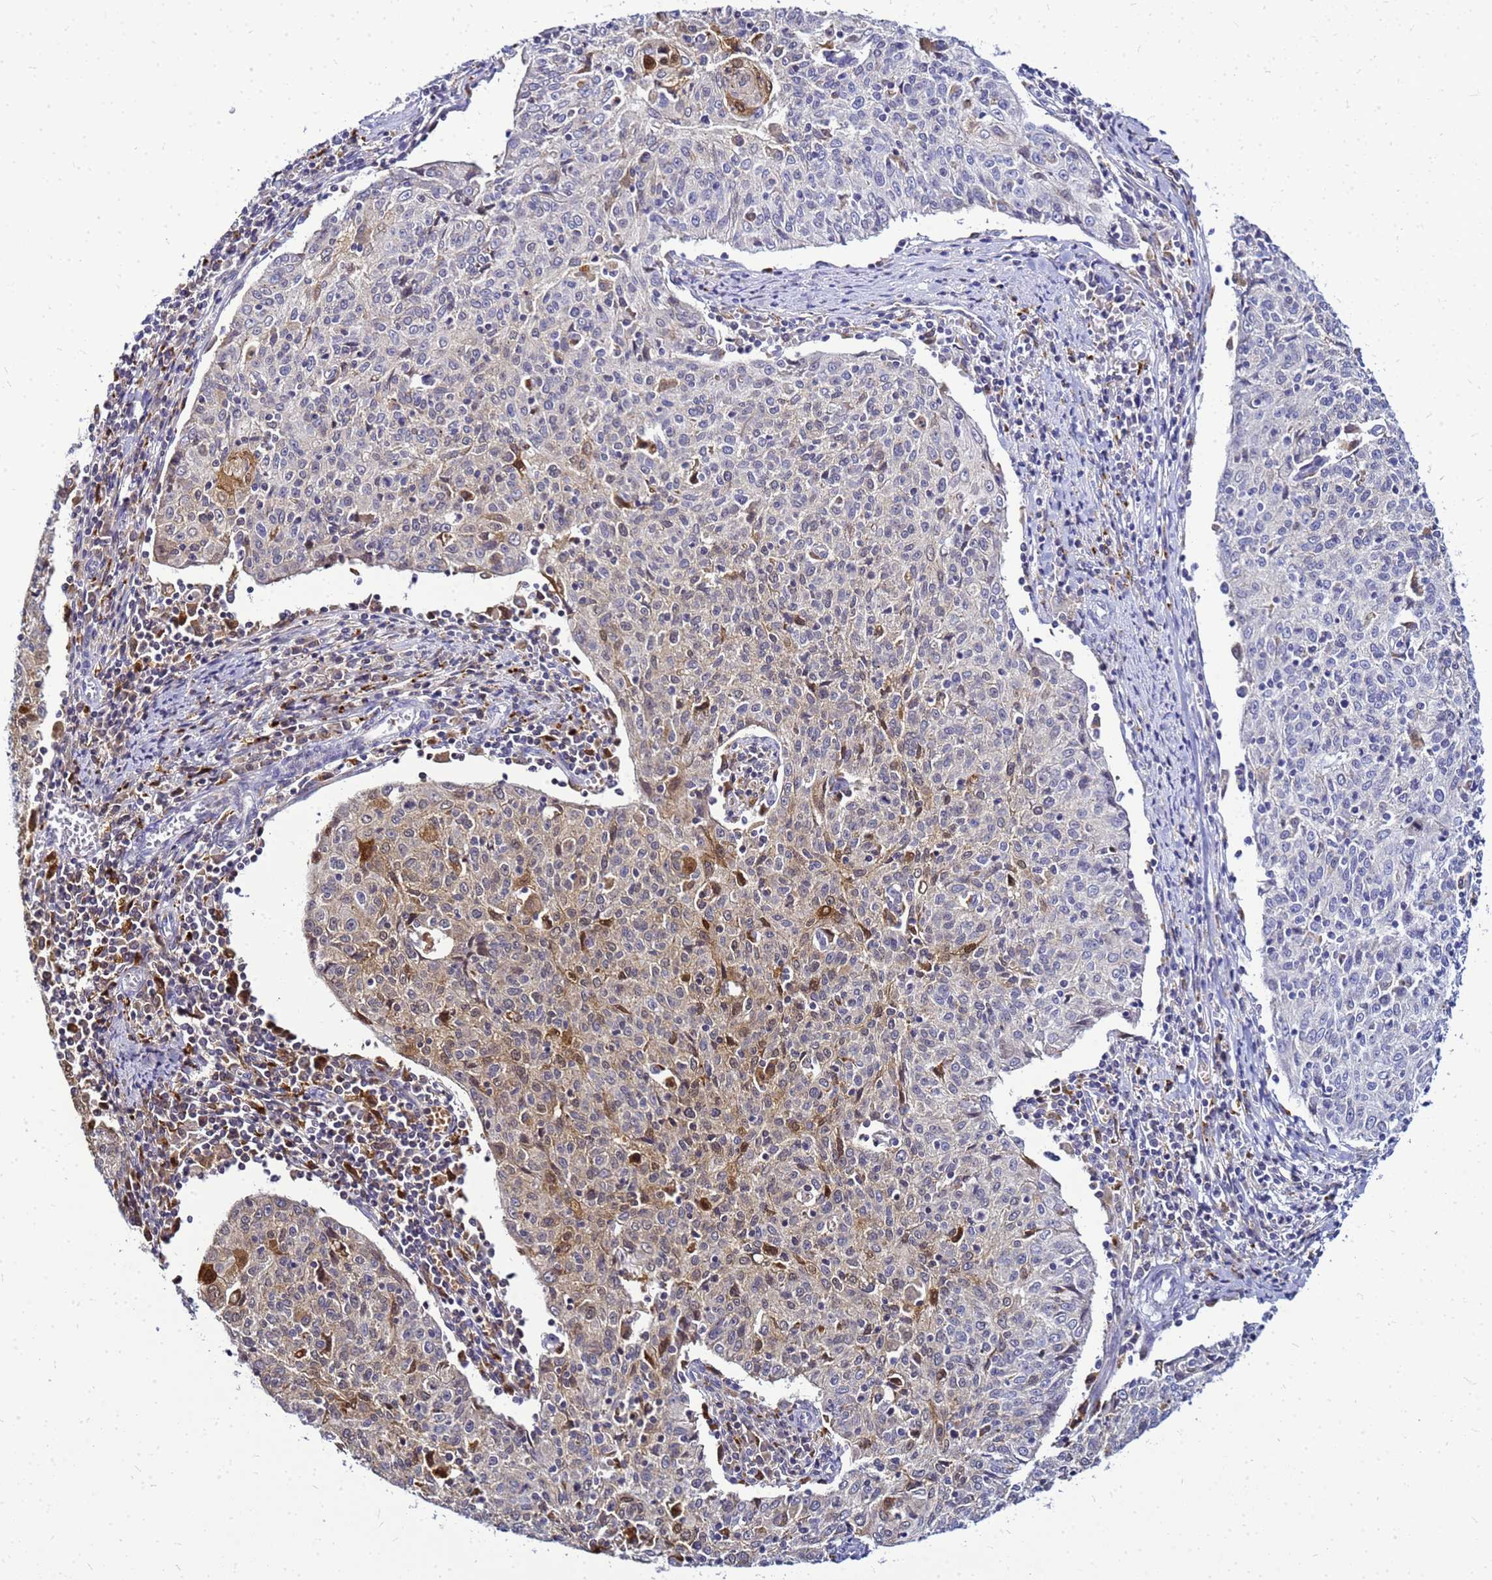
{"staining": {"intensity": "moderate", "quantity": "<25%", "location": "cytoplasmic/membranous,nuclear"}, "tissue": "cervical cancer", "cell_type": "Tumor cells", "image_type": "cancer", "snomed": [{"axis": "morphology", "description": "Squamous cell carcinoma, NOS"}, {"axis": "topography", "description": "Cervix"}], "caption": "Immunohistochemical staining of human cervical cancer demonstrates low levels of moderate cytoplasmic/membranous and nuclear positivity in approximately <25% of tumor cells. (DAB = brown stain, brightfield microscopy at high magnification).", "gene": "CSTA", "patient": {"sex": "female", "age": 48}}